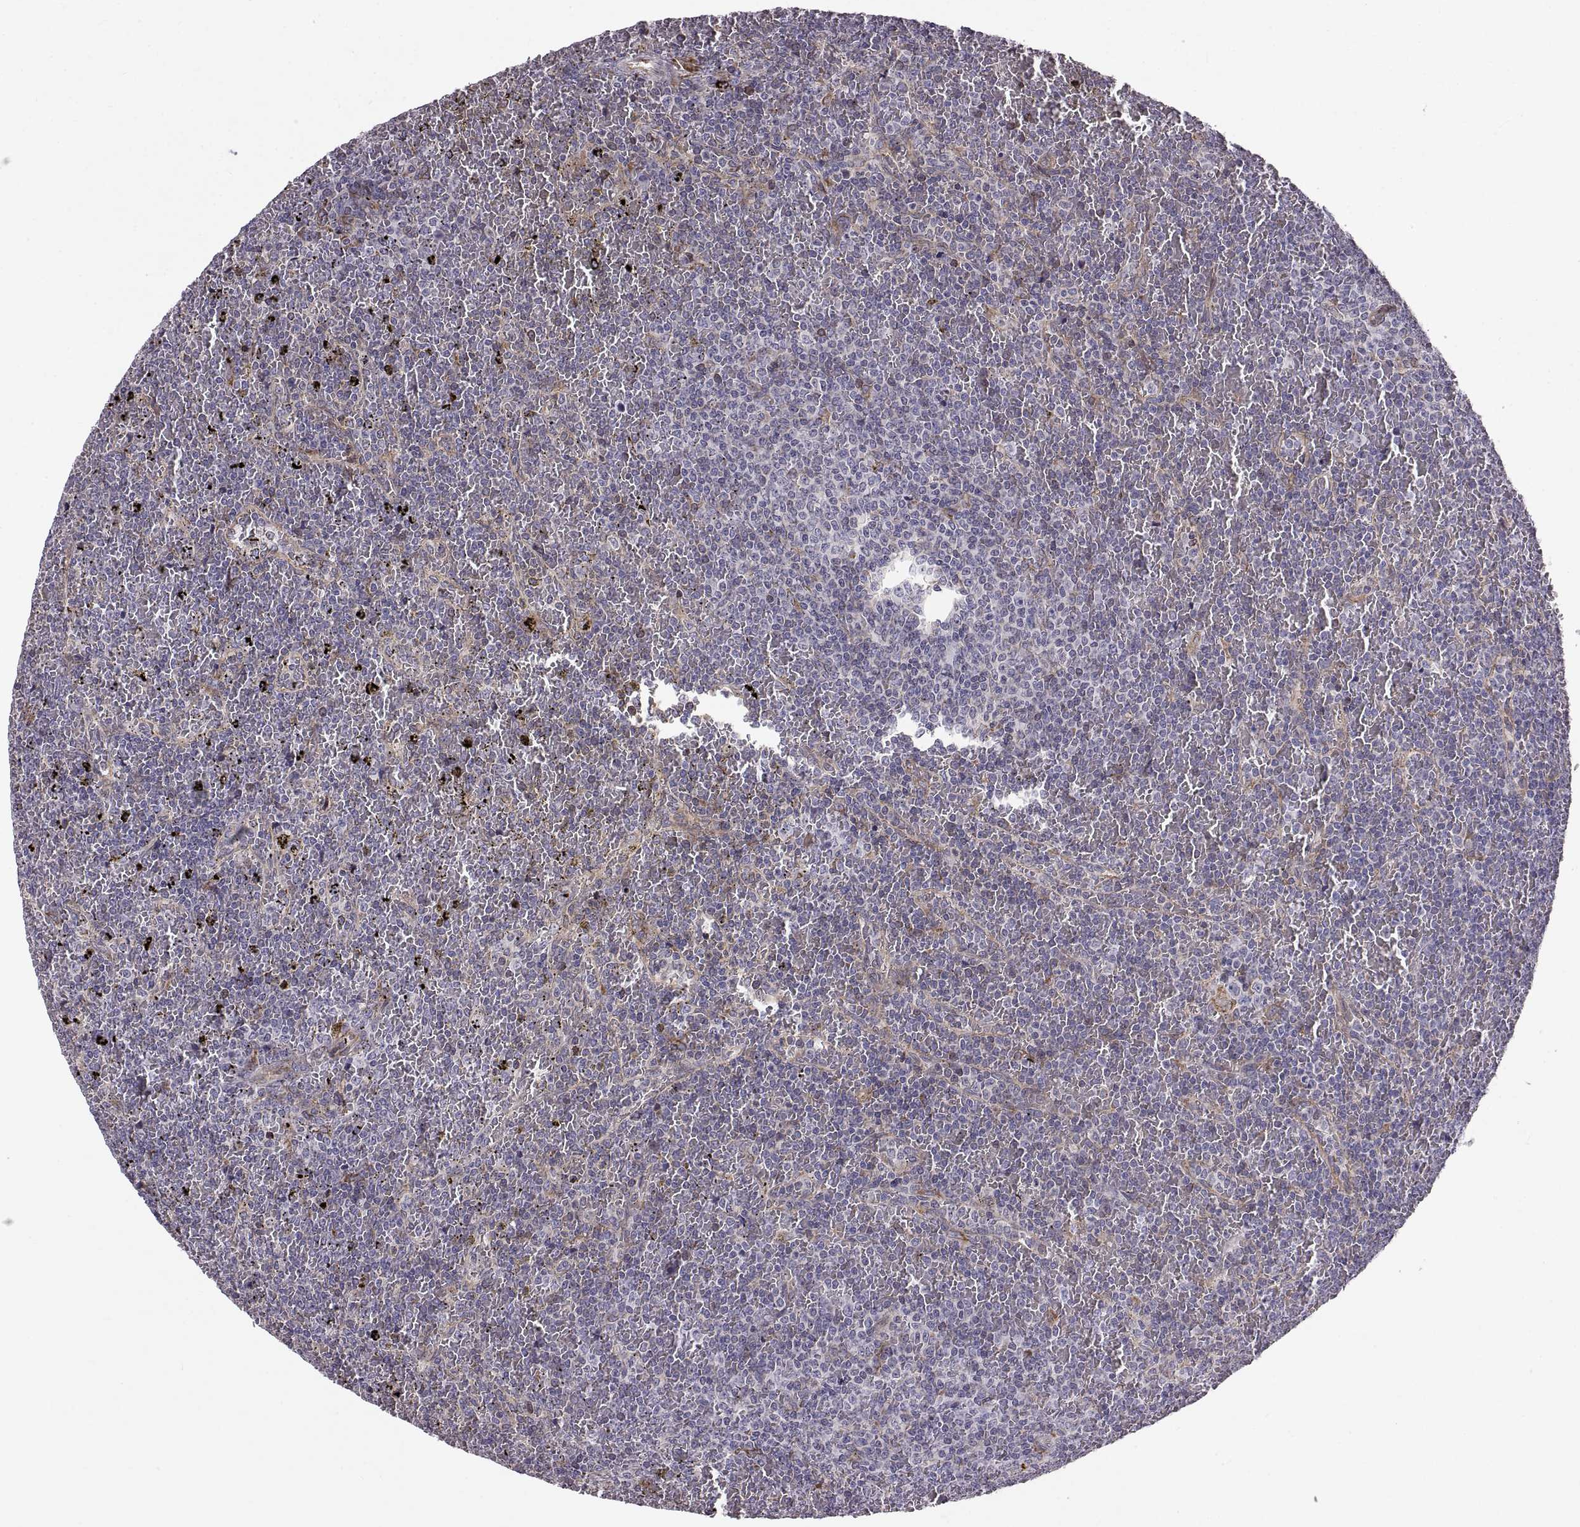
{"staining": {"intensity": "negative", "quantity": "none", "location": "none"}, "tissue": "lymphoma", "cell_type": "Tumor cells", "image_type": "cancer", "snomed": [{"axis": "morphology", "description": "Malignant lymphoma, non-Hodgkin's type, Low grade"}, {"axis": "topography", "description": "Spleen"}], "caption": "This is a image of IHC staining of lymphoma, which shows no positivity in tumor cells. (DAB (3,3'-diaminobenzidine) immunohistochemistry visualized using brightfield microscopy, high magnification).", "gene": "PLEKHB2", "patient": {"sex": "female", "age": 77}}